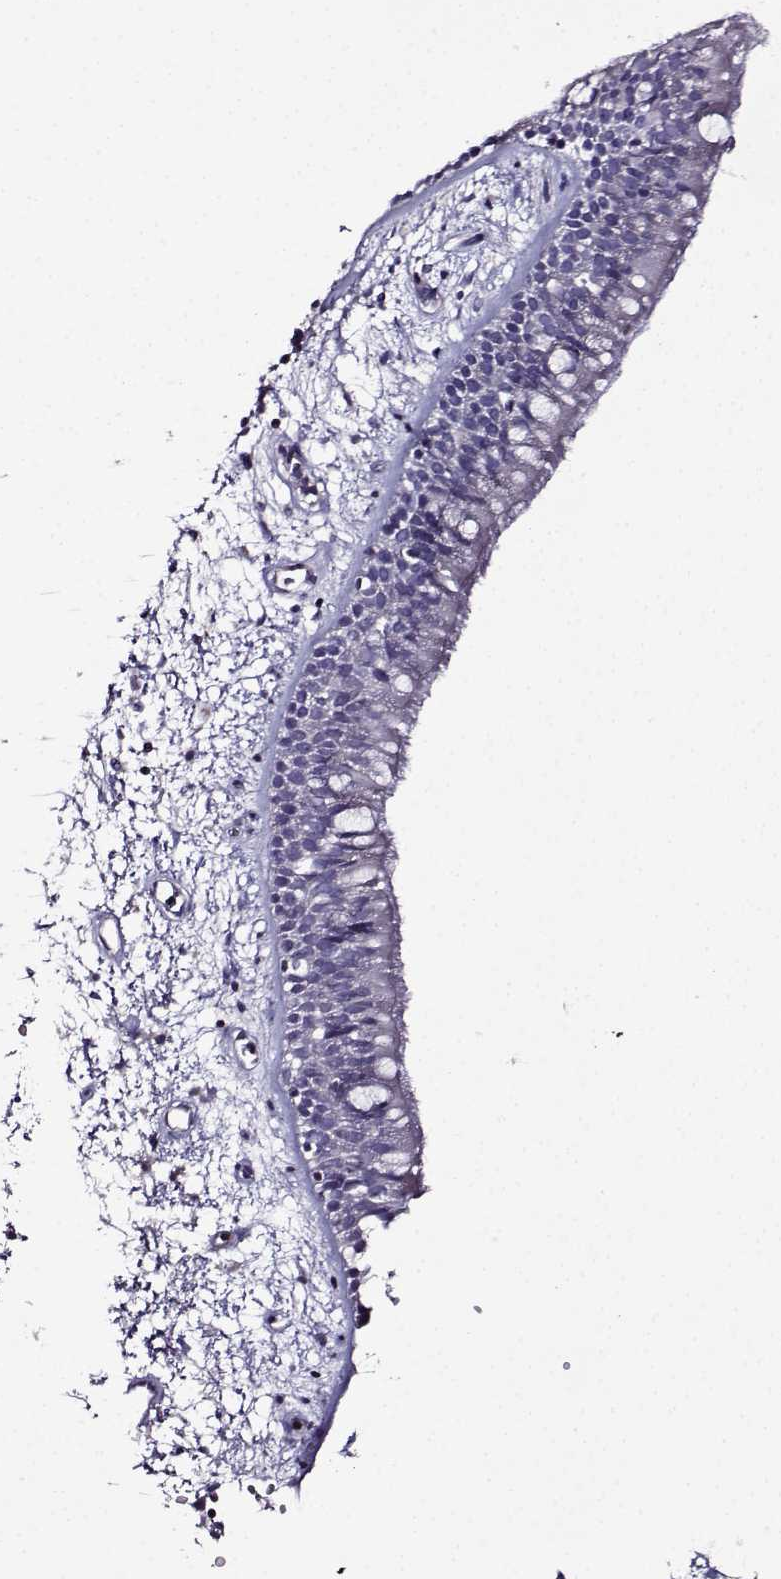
{"staining": {"intensity": "negative", "quantity": "none", "location": "none"}, "tissue": "bronchus", "cell_type": "Respiratory epithelial cells", "image_type": "normal", "snomed": [{"axis": "morphology", "description": "Normal tissue, NOS"}, {"axis": "morphology", "description": "Squamous cell carcinoma, NOS"}, {"axis": "topography", "description": "Cartilage tissue"}, {"axis": "topography", "description": "Bronchus"}, {"axis": "topography", "description": "Lung"}], "caption": "Respiratory epithelial cells show no significant staining in unremarkable bronchus. (DAB IHC with hematoxylin counter stain).", "gene": "TMEM266", "patient": {"sex": "male", "age": 66}}